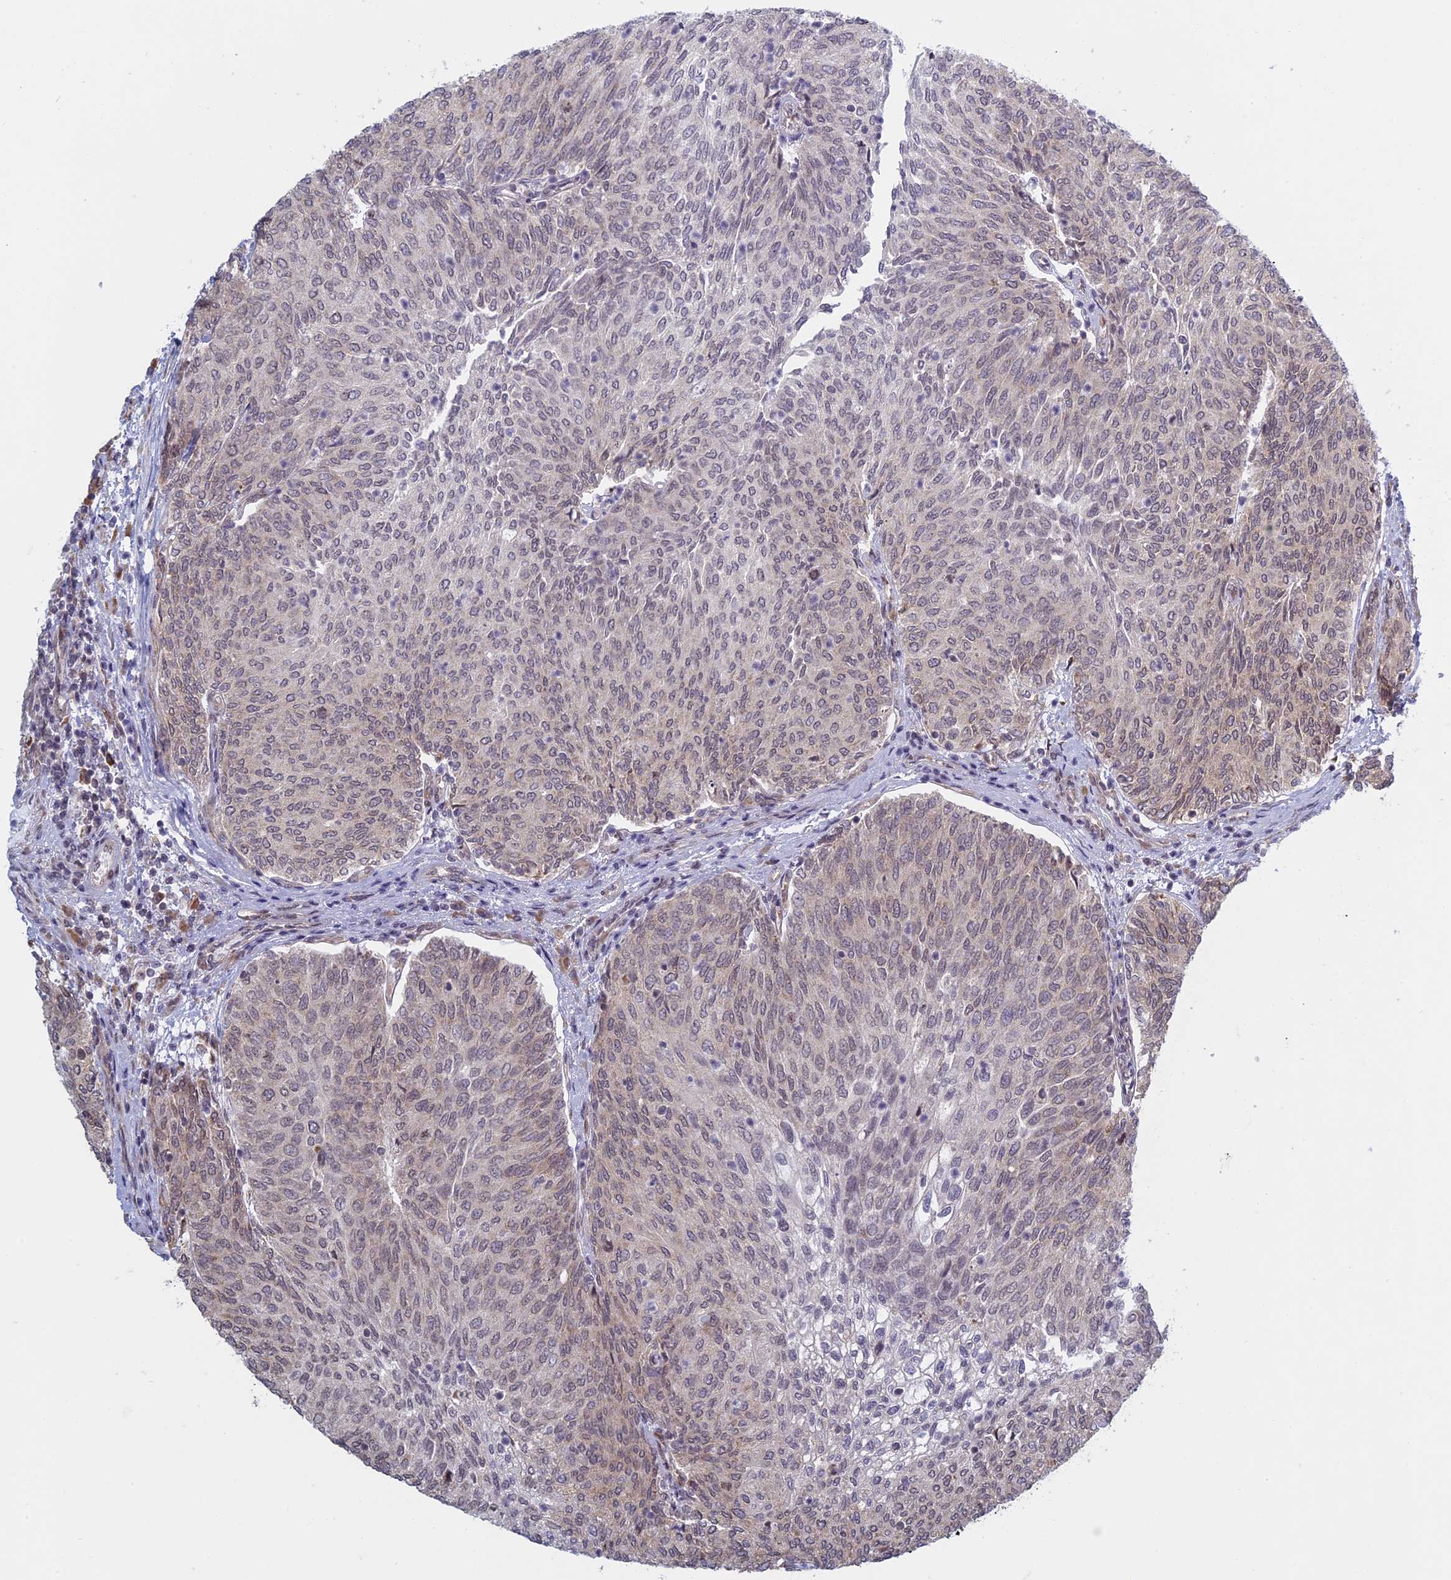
{"staining": {"intensity": "moderate", "quantity": "25%-75%", "location": "cytoplasmic/membranous,nuclear"}, "tissue": "urothelial cancer", "cell_type": "Tumor cells", "image_type": "cancer", "snomed": [{"axis": "morphology", "description": "Urothelial carcinoma, High grade"}, {"axis": "topography", "description": "Urinary bladder"}], "caption": "Brown immunohistochemical staining in urothelial carcinoma (high-grade) exhibits moderate cytoplasmic/membranous and nuclear staining in about 25%-75% of tumor cells.", "gene": "RPS19BP1", "patient": {"sex": "female", "age": 79}}